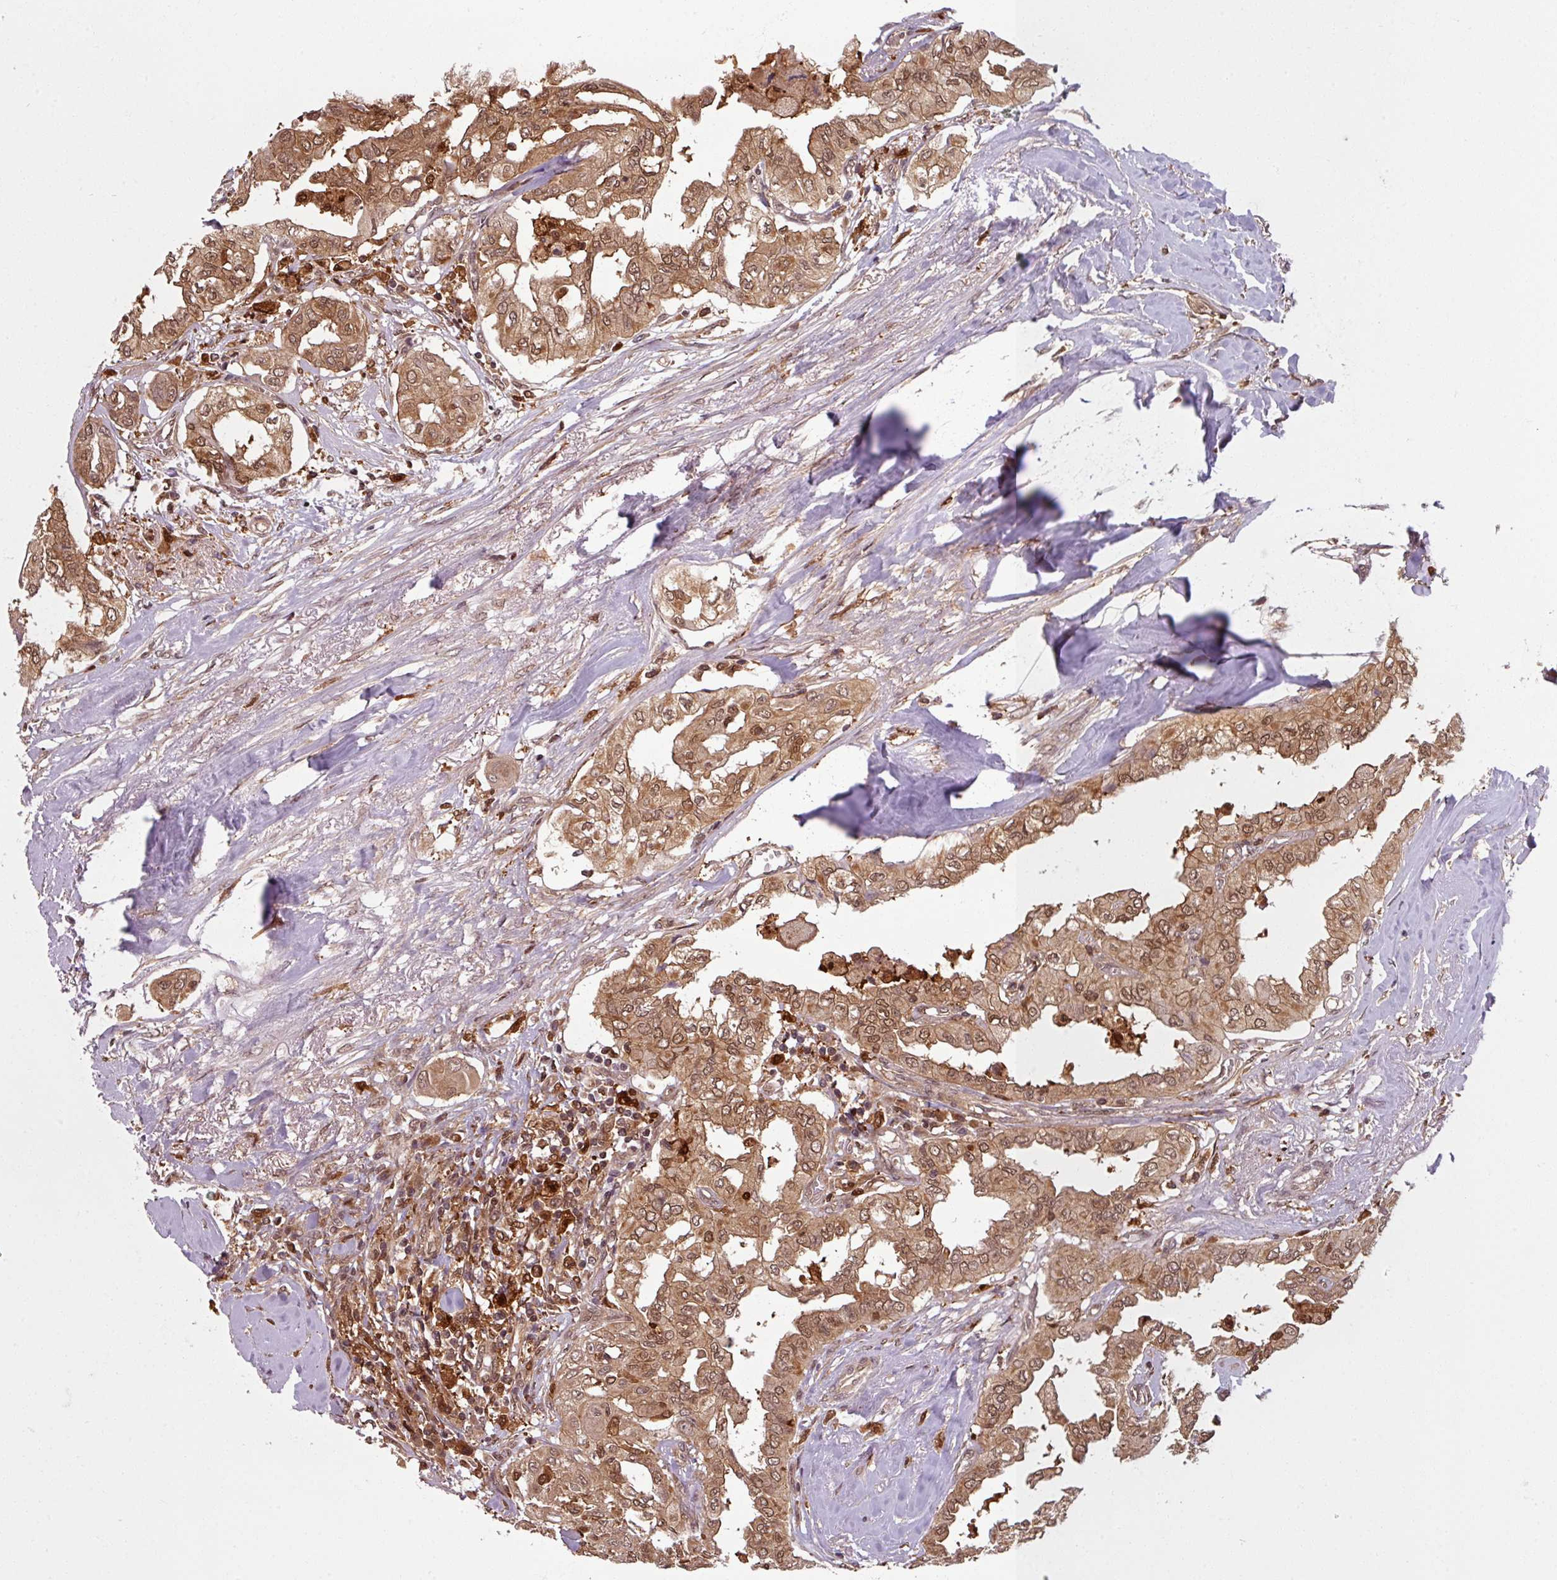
{"staining": {"intensity": "moderate", "quantity": ">75%", "location": "cytoplasmic/membranous,nuclear"}, "tissue": "thyroid cancer", "cell_type": "Tumor cells", "image_type": "cancer", "snomed": [{"axis": "morphology", "description": "Papillary adenocarcinoma, NOS"}, {"axis": "topography", "description": "Thyroid gland"}], "caption": "A medium amount of moderate cytoplasmic/membranous and nuclear staining is appreciated in approximately >75% of tumor cells in papillary adenocarcinoma (thyroid) tissue.", "gene": "KCTD11", "patient": {"sex": "female", "age": 59}}